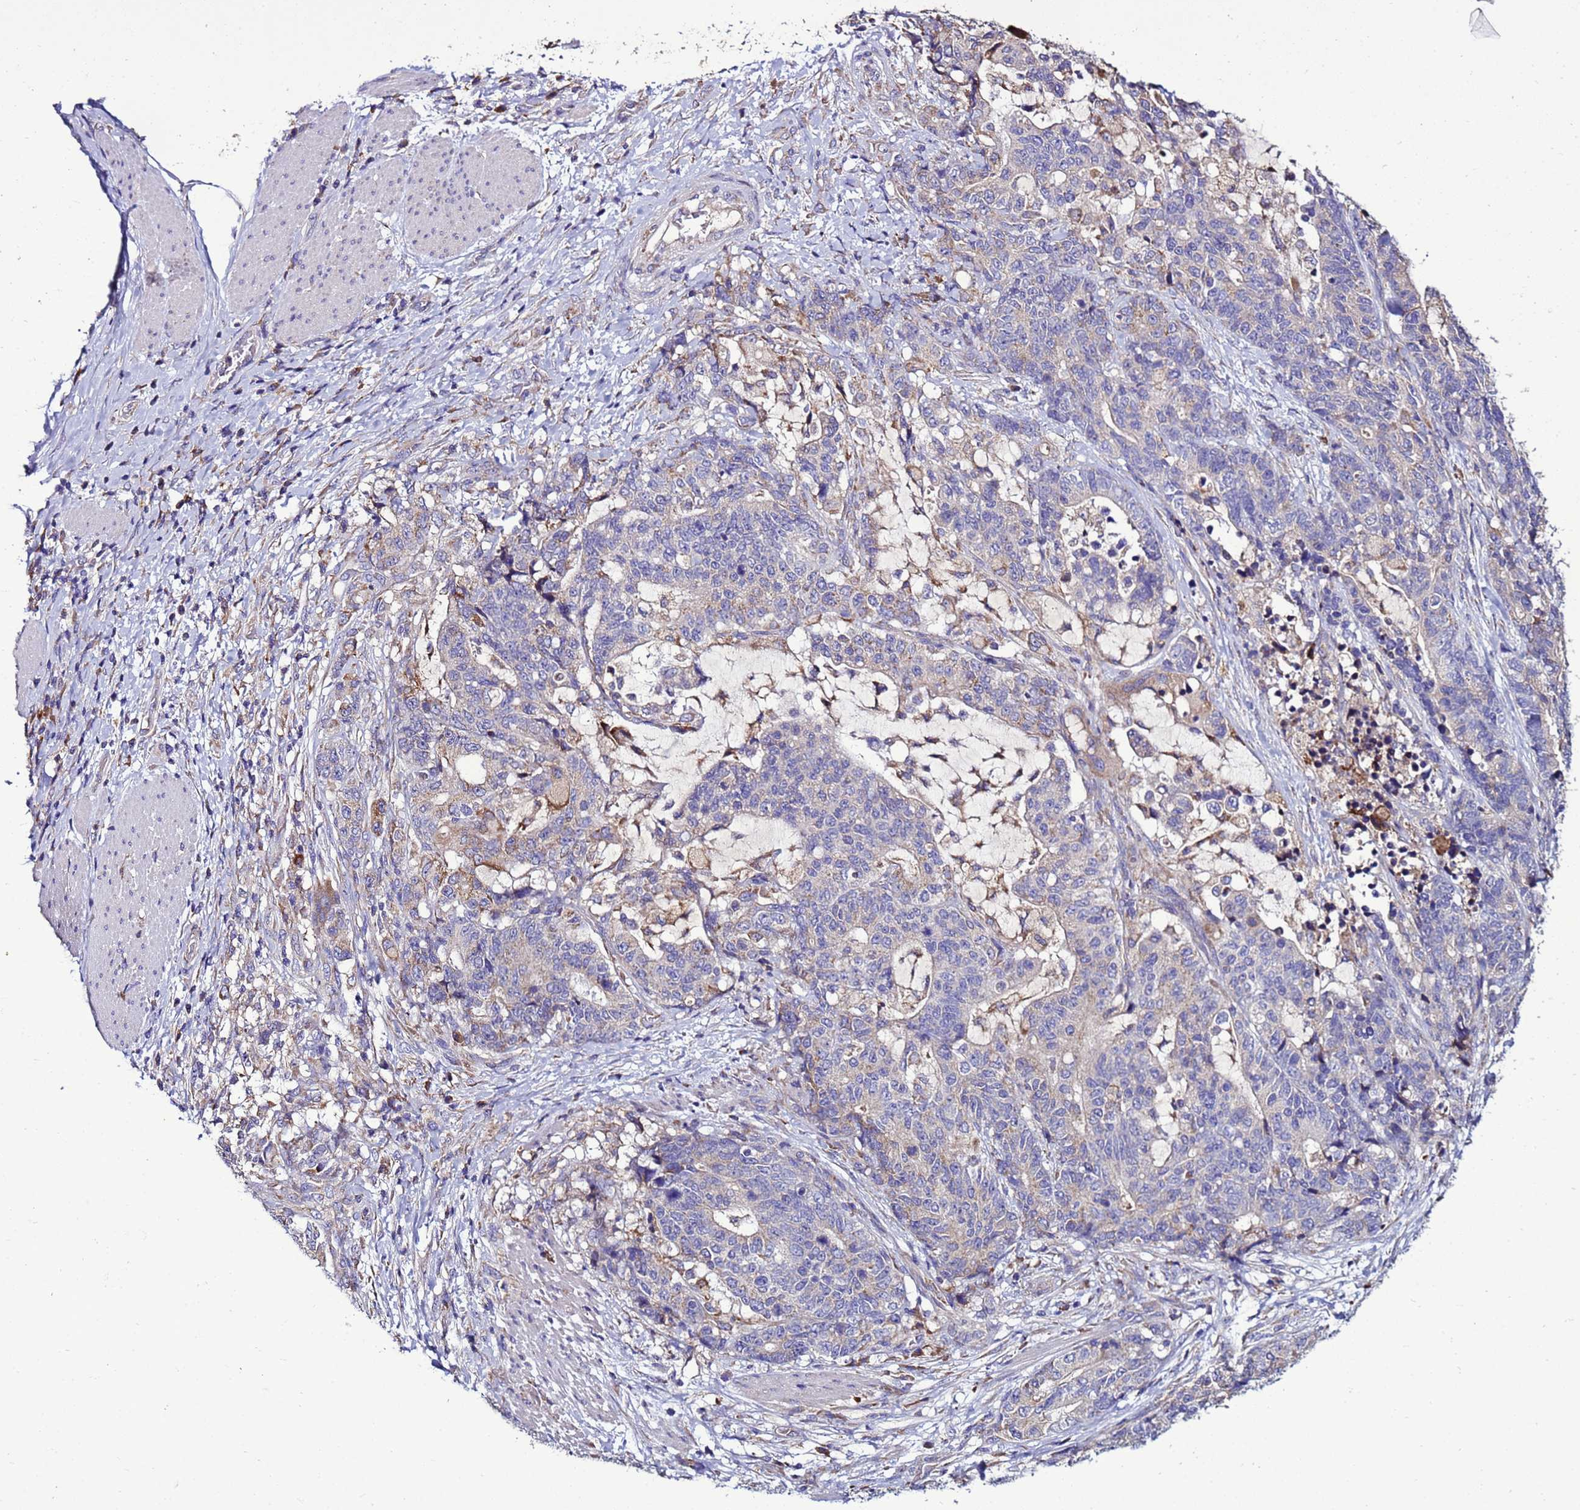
{"staining": {"intensity": "weak", "quantity": "<25%", "location": "cytoplasmic/membranous"}, "tissue": "stomach cancer", "cell_type": "Tumor cells", "image_type": "cancer", "snomed": [{"axis": "morphology", "description": "Normal tissue, NOS"}, {"axis": "morphology", "description": "Adenocarcinoma, NOS"}, {"axis": "topography", "description": "Stomach"}], "caption": "The image demonstrates no staining of tumor cells in stomach adenocarcinoma. Nuclei are stained in blue.", "gene": "ANTKMT", "patient": {"sex": "female", "age": 64}}